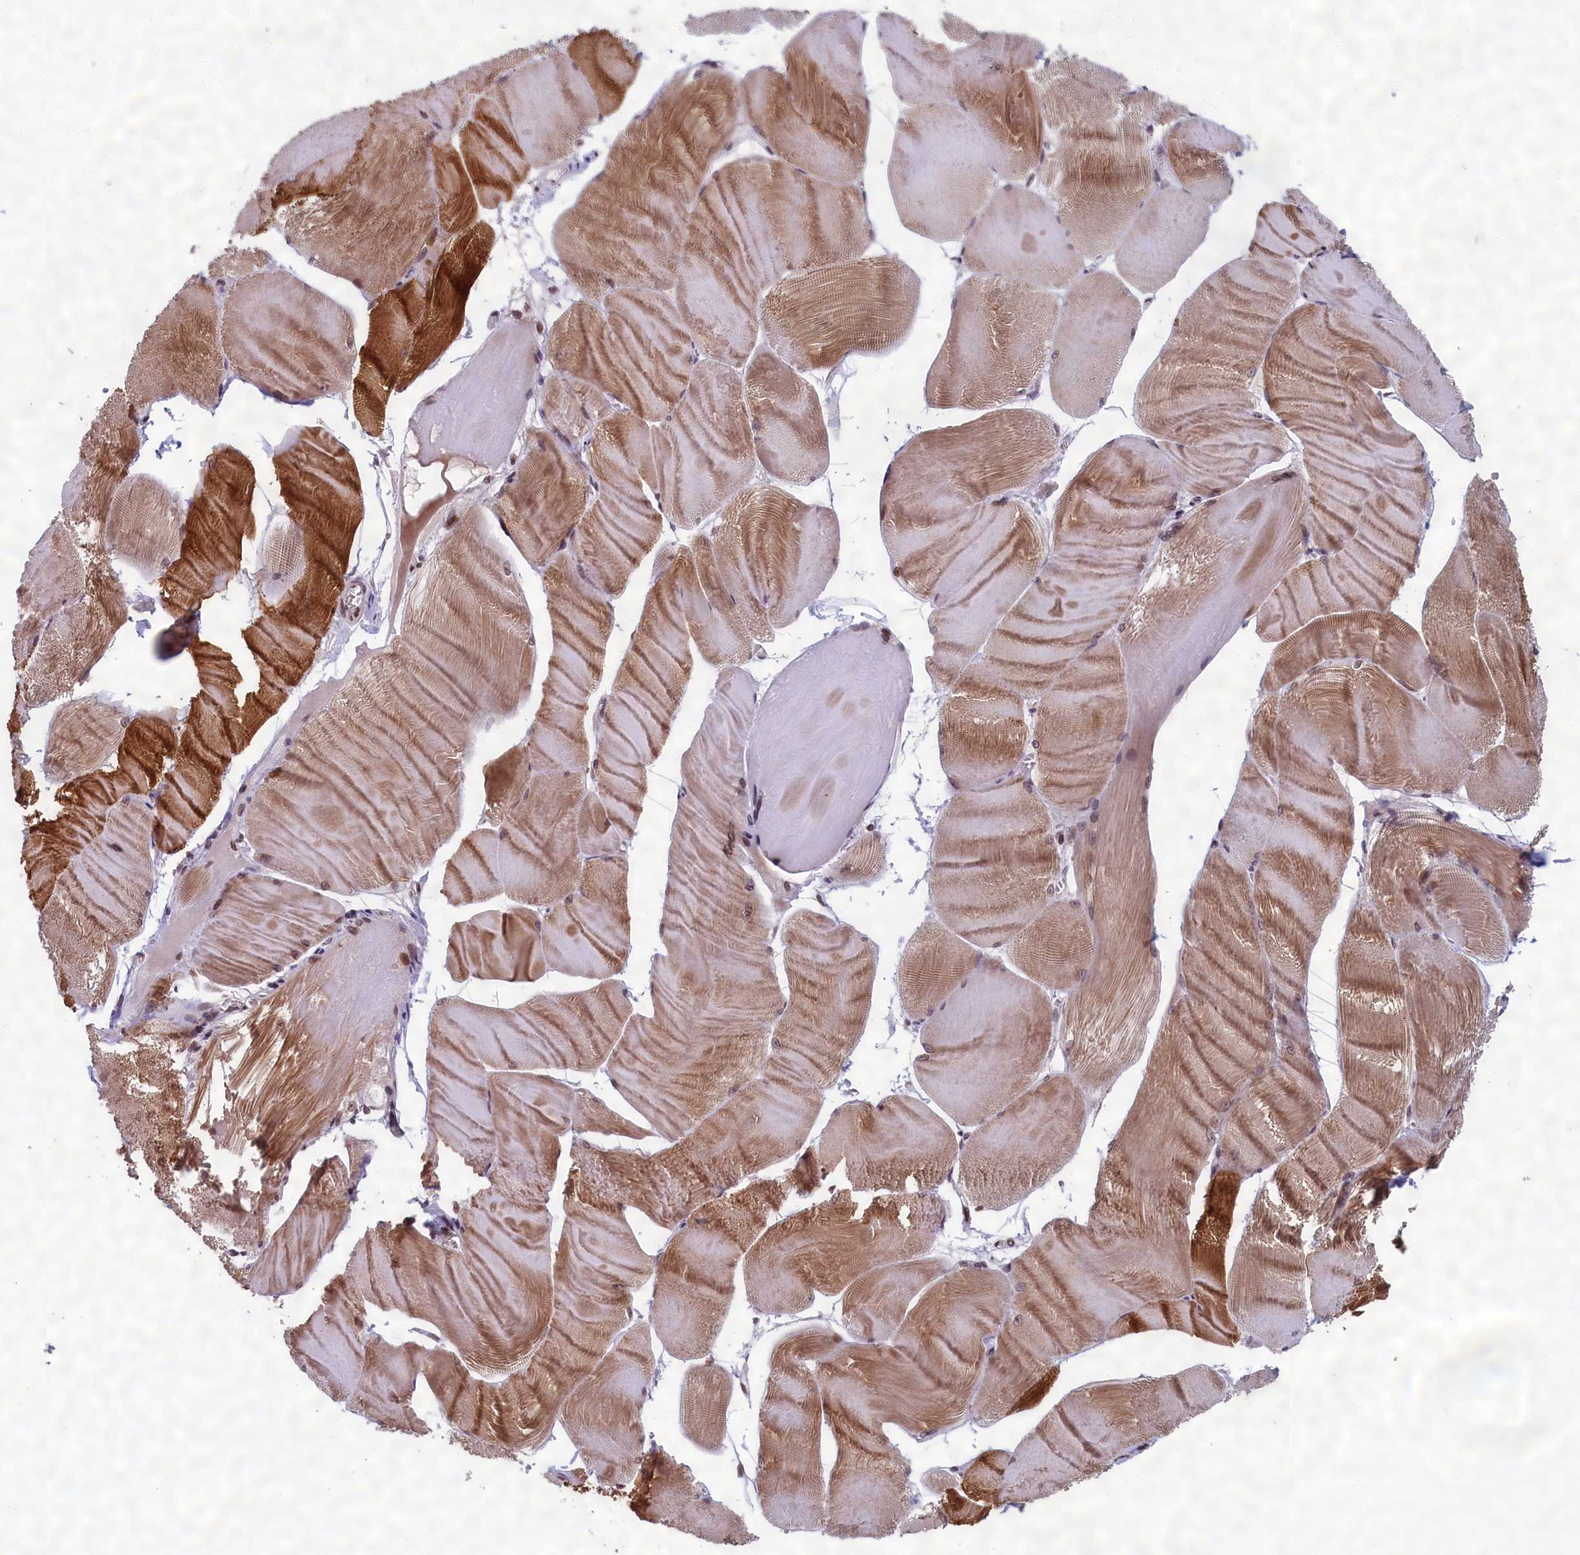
{"staining": {"intensity": "strong", "quantity": "25%-75%", "location": "cytoplasmic/membranous"}, "tissue": "skeletal muscle", "cell_type": "Myocytes", "image_type": "normal", "snomed": [{"axis": "morphology", "description": "Normal tissue, NOS"}, {"axis": "morphology", "description": "Basal cell carcinoma"}, {"axis": "topography", "description": "Skeletal muscle"}], "caption": "This micrograph reveals benign skeletal muscle stained with immunohistochemistry (IHC) to label a protein in brown. The cytoplasmic/membranous of myocytes show strong positivity for the protein. Nuclei are counter-stained blue.", "gene": "GPSM1", "patient": {"sex": "female", "age": 64}}